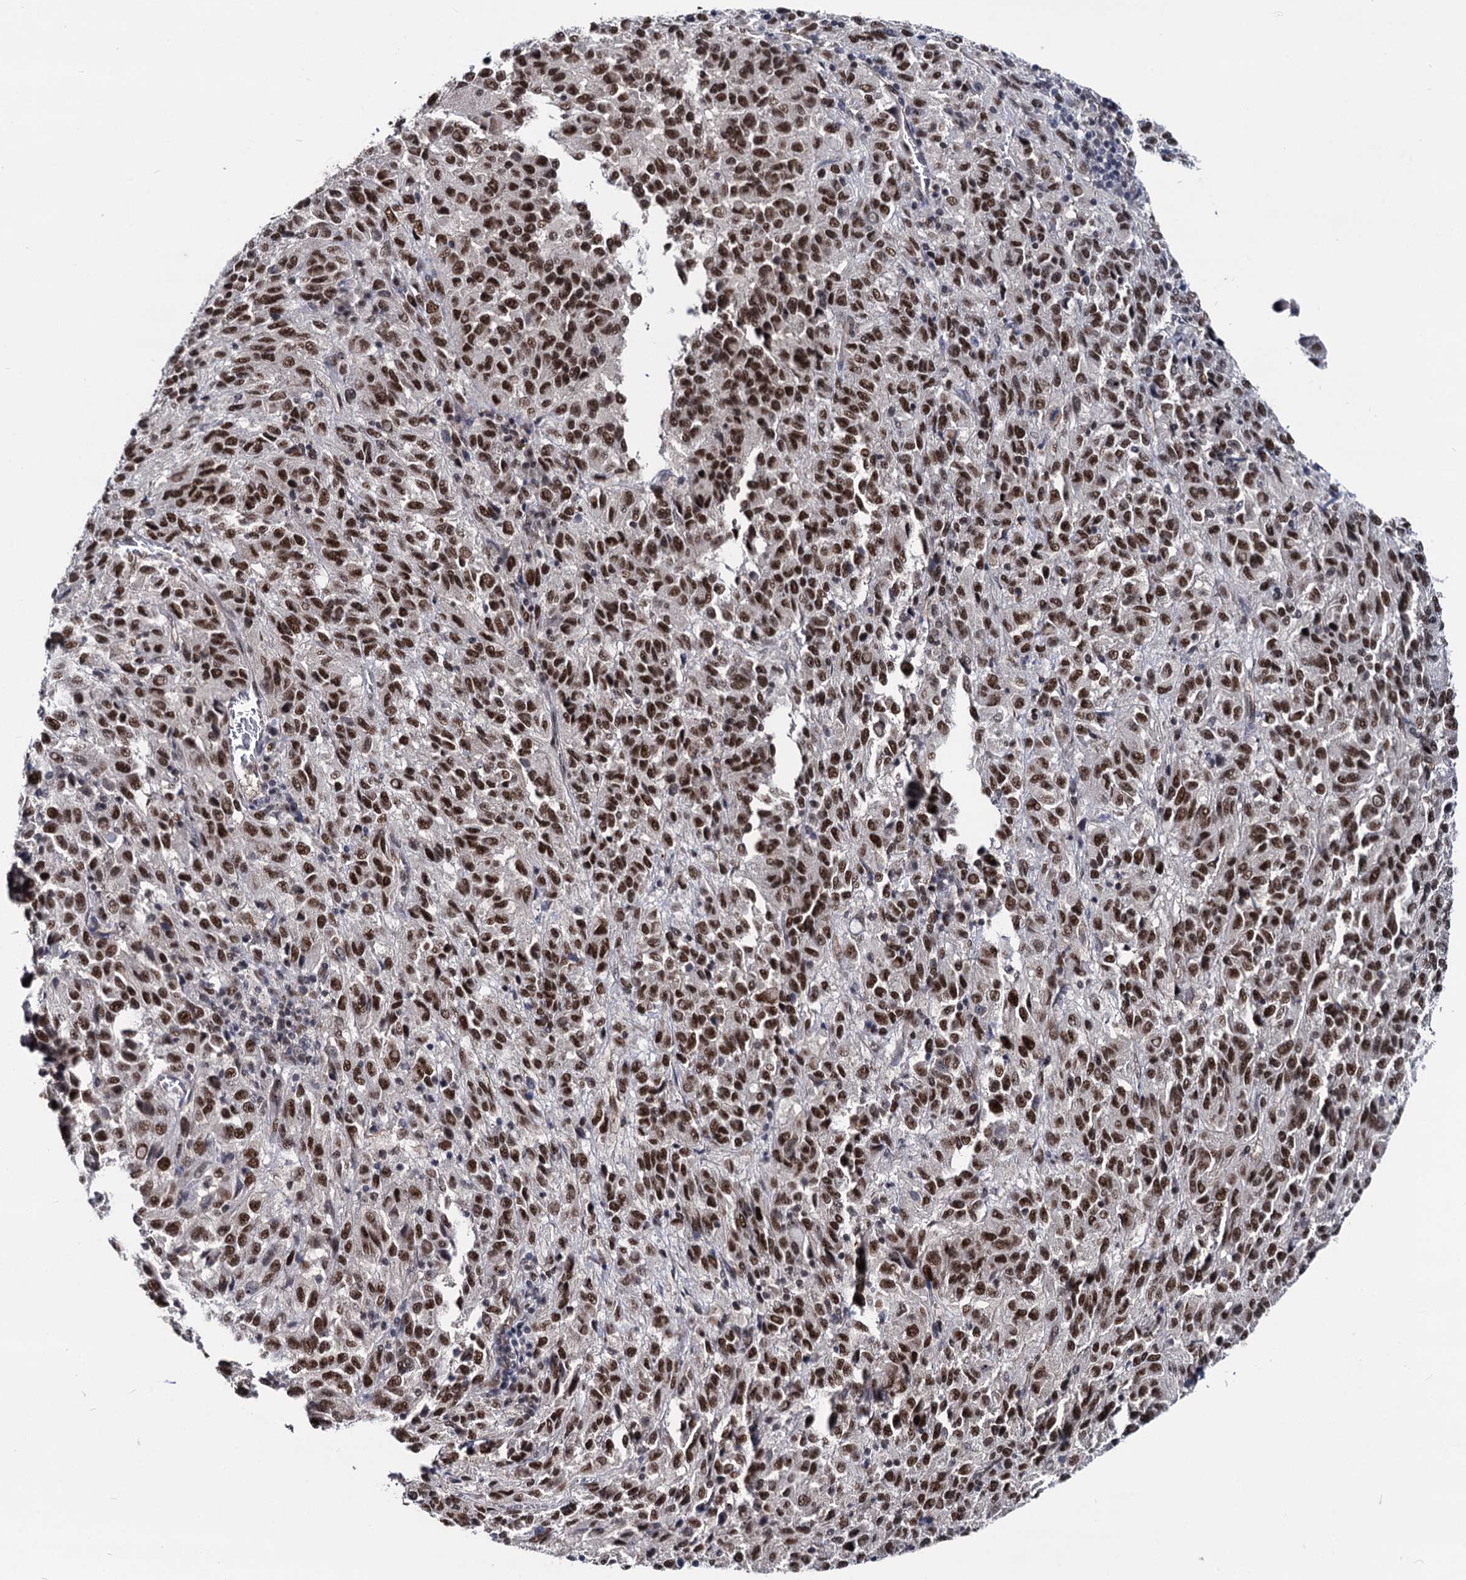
{"staining": {"intensity": "strong", "quantity": ">75%", "location": "nuclear"}, "tissue": "melanoma", "cell_type": "Tumor cells", "image_type": "cancer", "snomed": [{"axis": "morphology", "description": "Malignant melanoma, Metastatic site"}, {"axis": "topography", "description": "Lung"}], "caption": "Malignant melanoma (metastatic site) stained with a protein marker exhibits strong staining in tumor cells.", "gene": "GALNT11", "patient": {"sex": "male", "age": 64}}